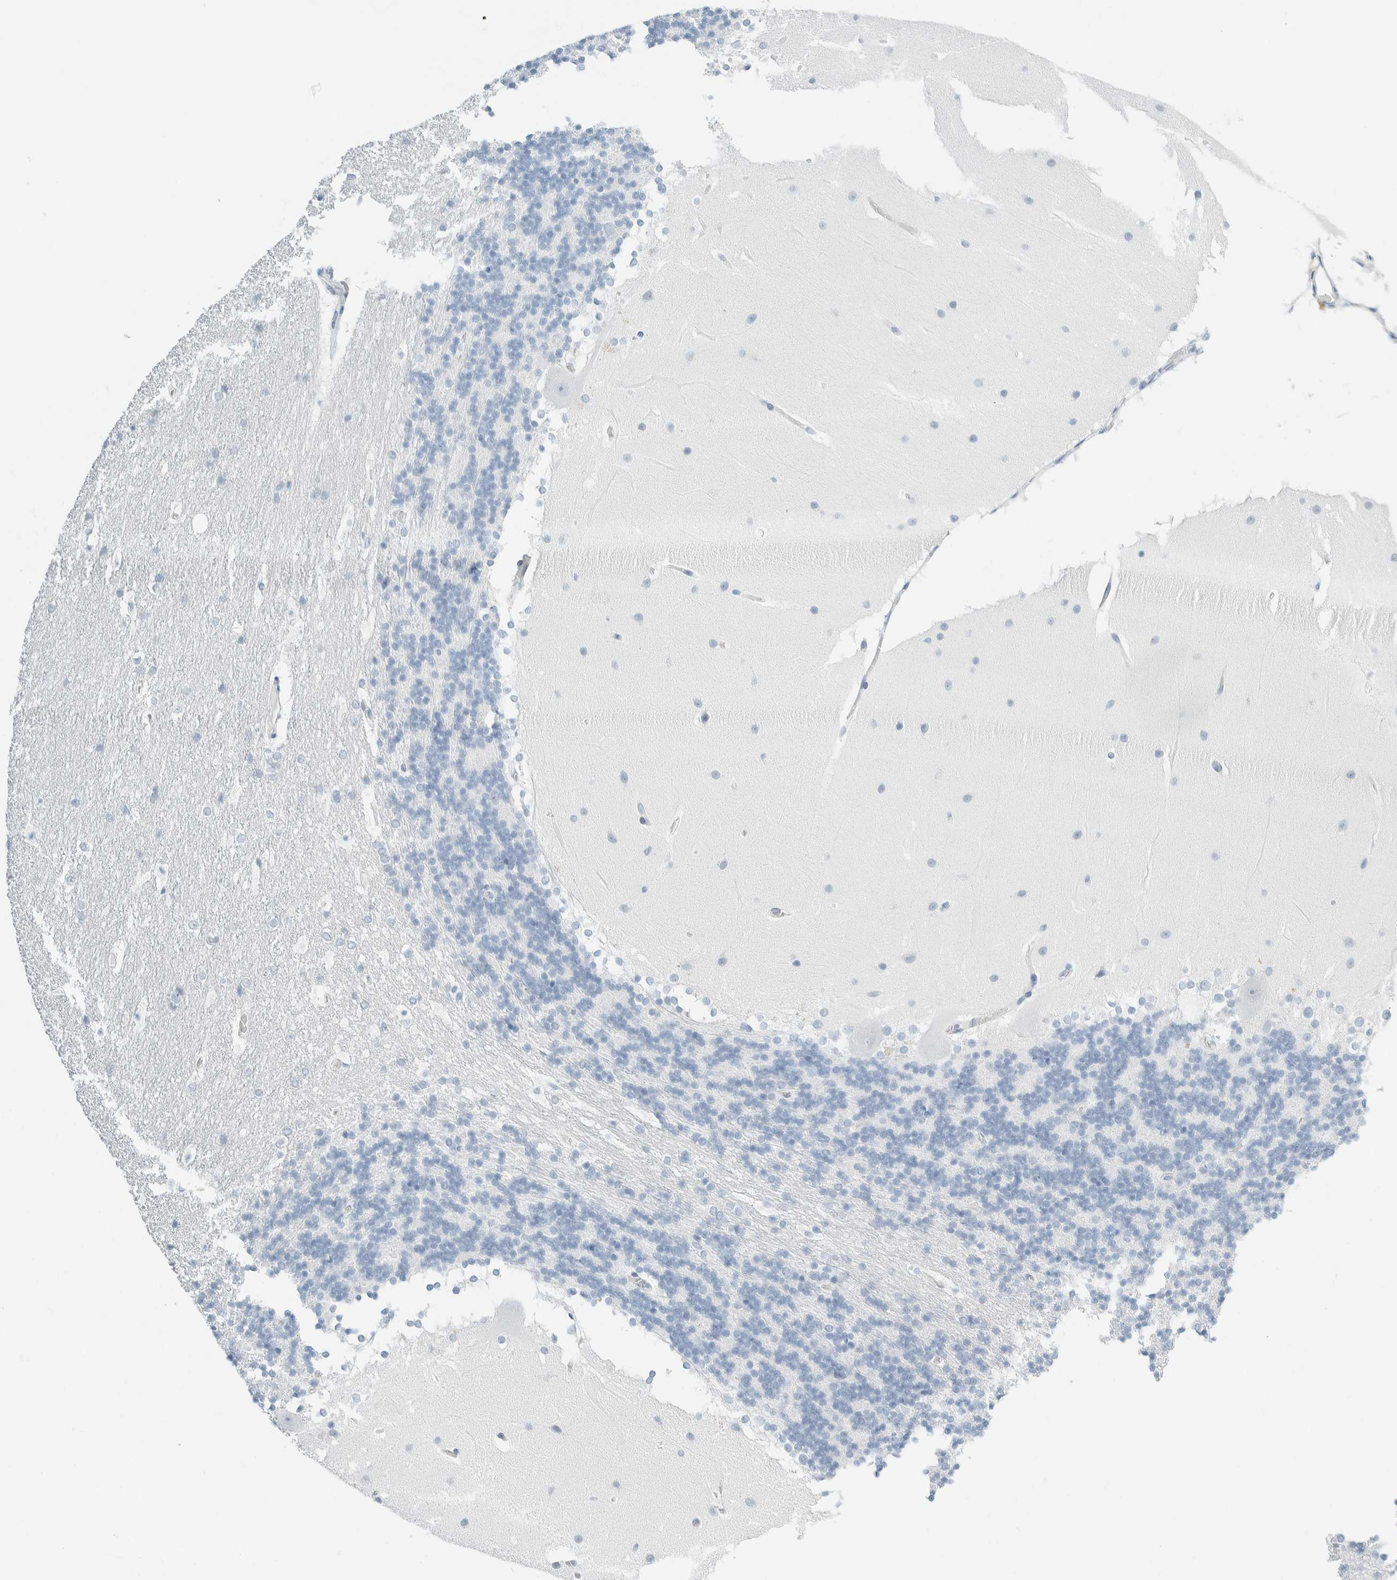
{"staining": {"intensity": "negative", "quantity": "none", "location": "none"}, "tissue": "cerebellum", "cell_type": "Cells in granular layer", "image_type": "normal", "snomed": [{"axis": "morphology", "description": "Normal tissue, NOS"}, {"axis": "topography", "description": "Cerebellum"}], "caption": "This is an immunohistochemistry image of benign cerebellum. There is no staining in cells in granular layer.", "gene": "ARHGAP27", "patient": {"sex": "female", "age": 19}}